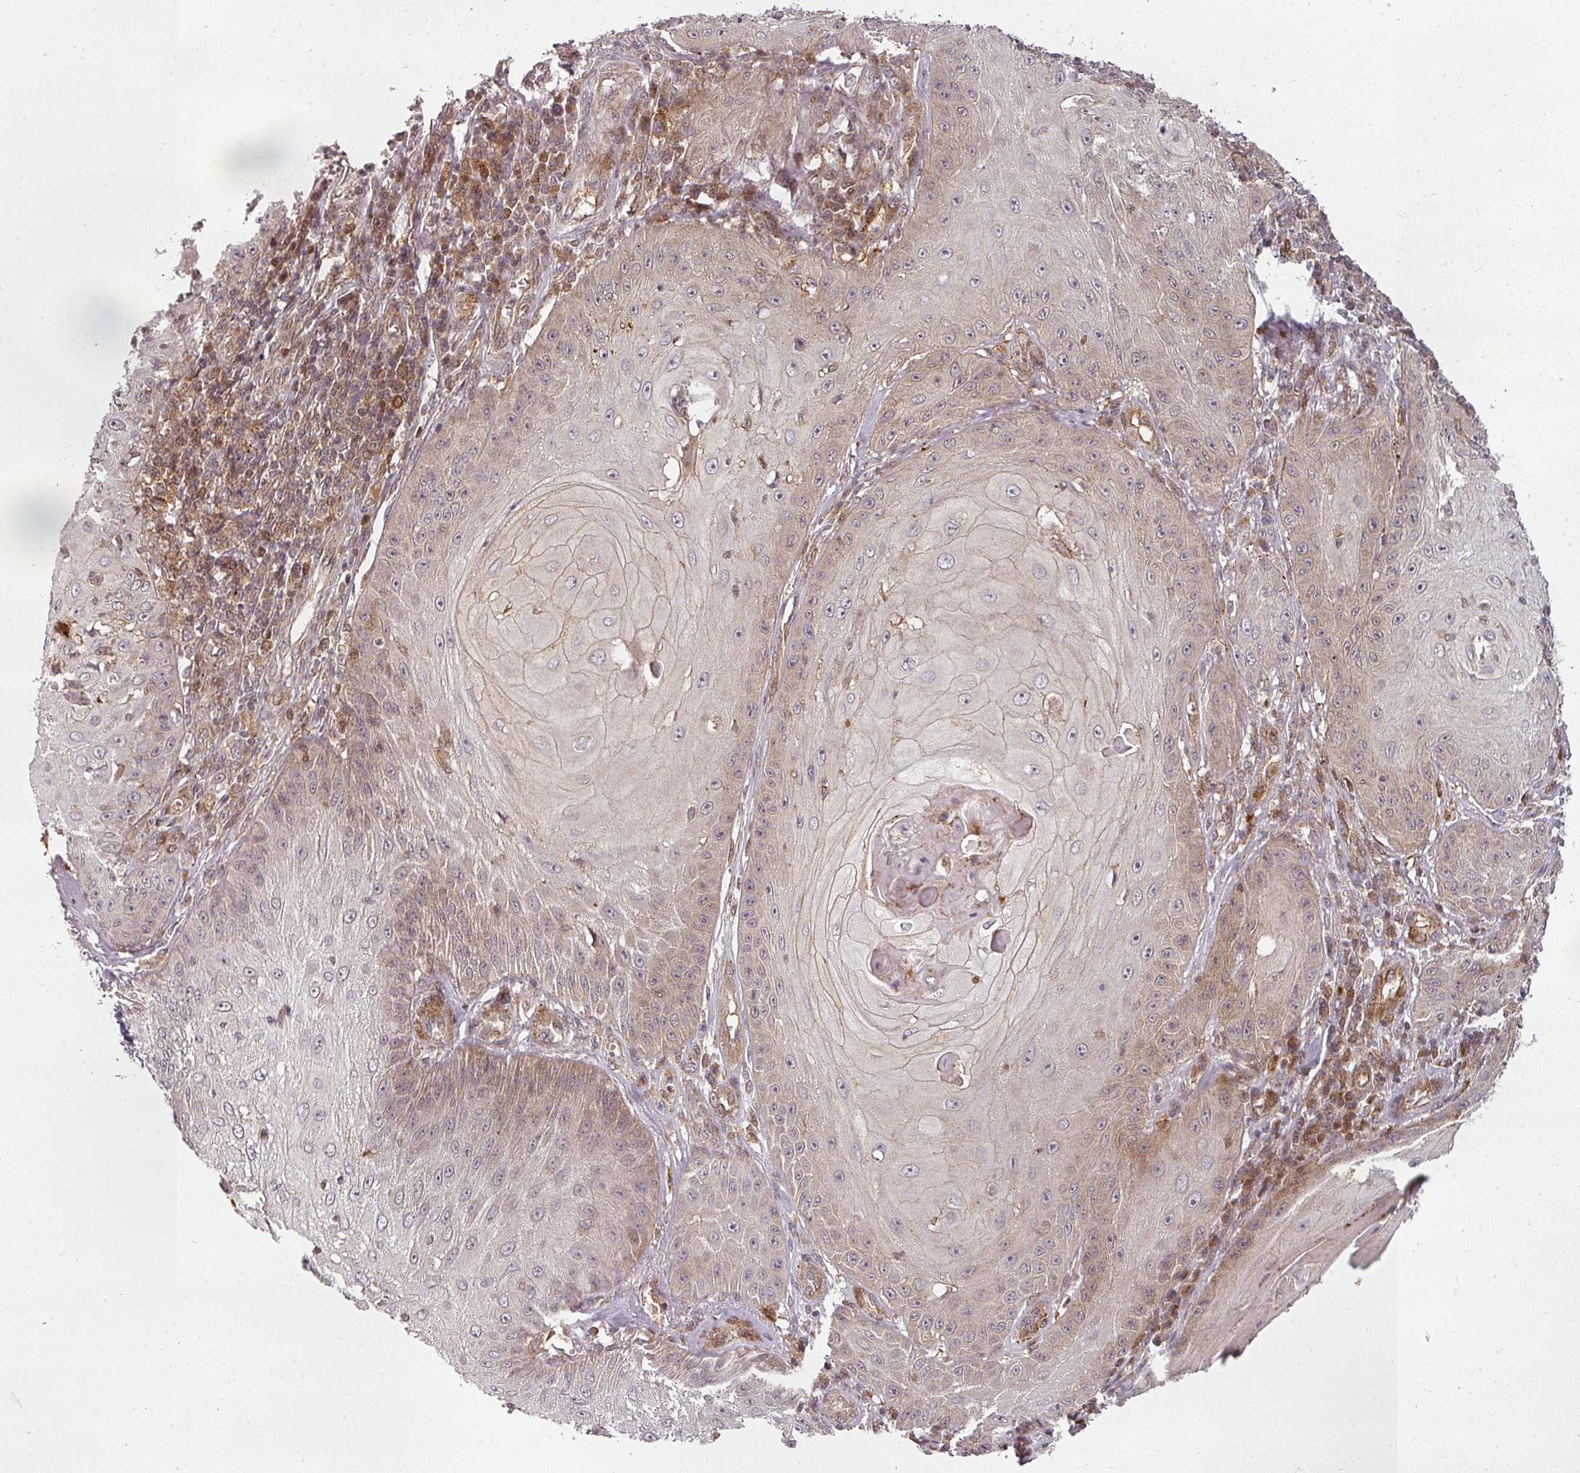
{"staining": {"intensity": "weak", "quantity": "25%-75%", "location": "cytoplasmic/membranous"}, "tissue": "skin cancer", "cell_type": "Tumor cells", "image_type": "cancer", "snomed": [{"axis": "morphology", "description": "Squamous cell carcinoma, NOS"}, {"axis": "topography", "description": "Skin"}], "caption": "Skin cancer (squamous cell carcinoma) tissue displays weak cytoplasmic/membranous staining in about 25%-75% of tumor cells, visualized by immunohistochemistry.", "gene": "CLIC1", "patient": {"sex": "male", "age": 70}}